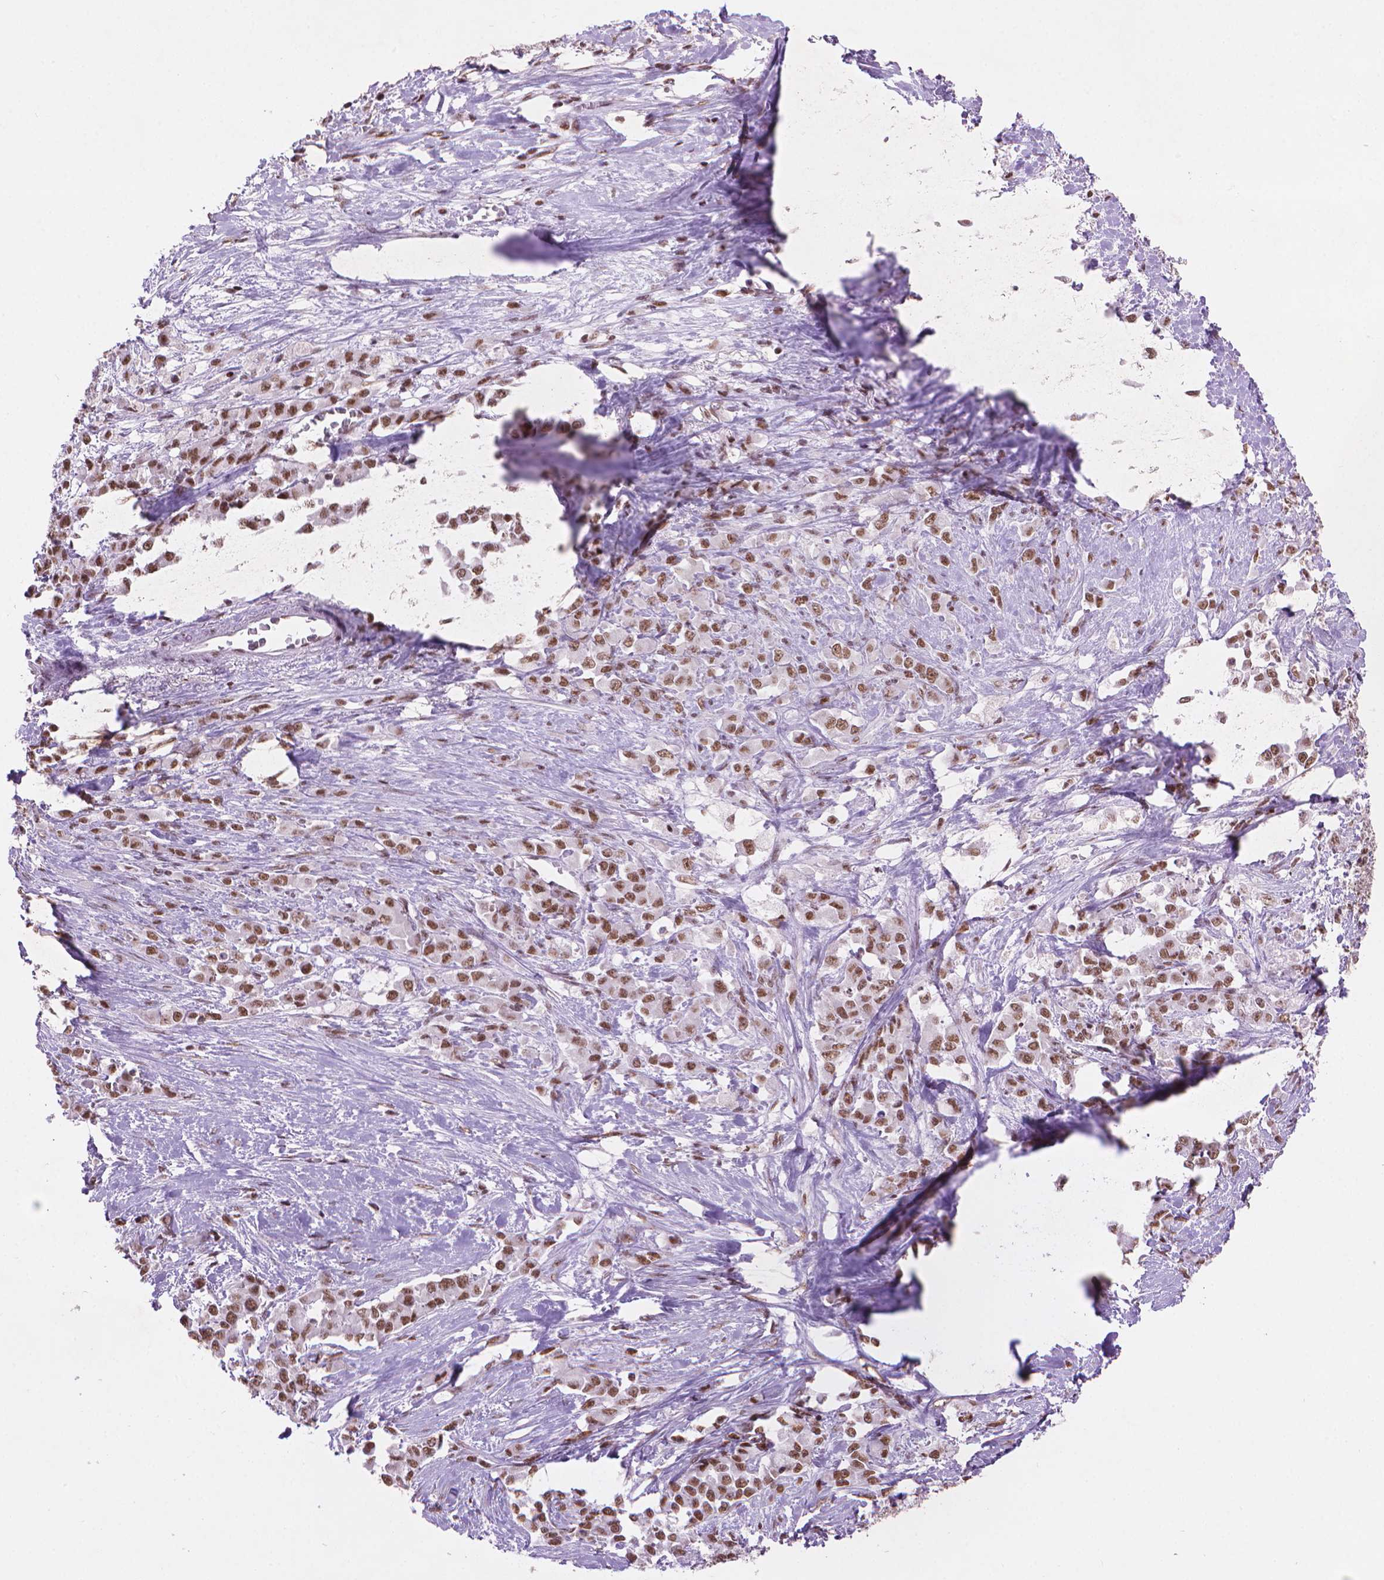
{"staining": {"intensity": "moderate", "quantity": ">75%", "location": "nuclear"}, "tissue": "stomach cancer", "cell_type": "Tumor cells", "image_type": "cancer", "snomed": [{"axis": "morphology", "description": "Adenocarcinoma, NOS"}, {"axis": "topography", "description": "Stomach"}], "caption": "This is a micrograph of IHC staining of adenocarcinoma (stomach), which shows moderate staining in the nuclear of tumor cells.", "gene": "RPA4", "patient": {"sex": "female", "age": 76}}